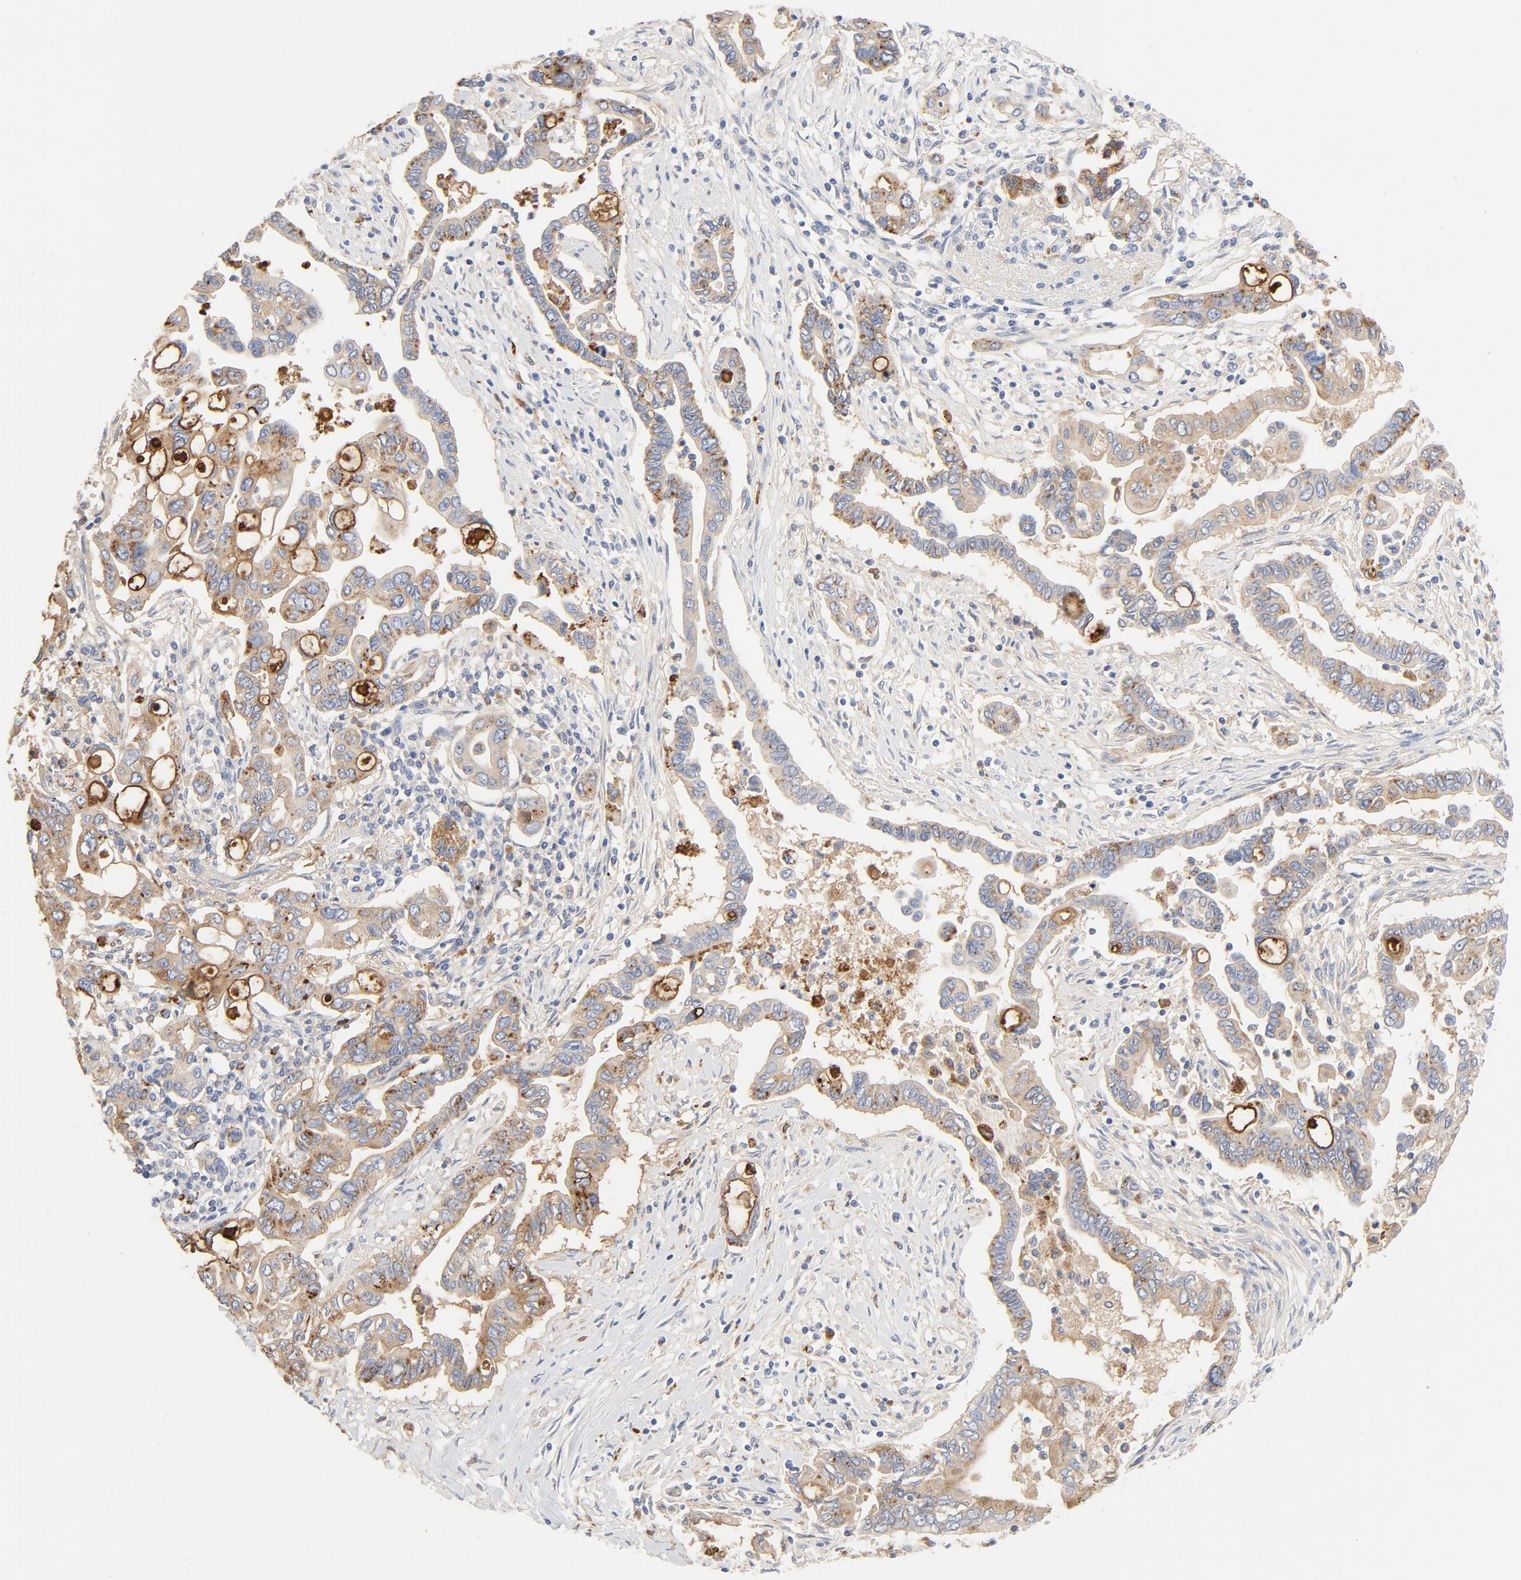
{"staining": {"intensity": "moderate", "quantity": "25%-75%", "location": "cytoplasmic/membranous"}, "tissue": "pancreatic cancer", "cell_type": "Tumor cells", "image_type": "cancer", "snomed": [{"axis": "morphology", "description": "Adenocarcinoma, NOS"}, {"axis": "topography", "description": "Pancreas"}], "caption": "Immunohistochemical staining of human adenocarcinoma (pancreatic) reveals moderate cytoplasmic/membranous protein staining in approximately 25%-75% of tumor cells. Using DAB (3,3'-diaminobenzidine) (brown) and hematoxylin (blue) stains, captured at high magnification using brightfield microscopy.", "gene": "MAGEB17", "patient": {"sex": "female", "age": 57}}